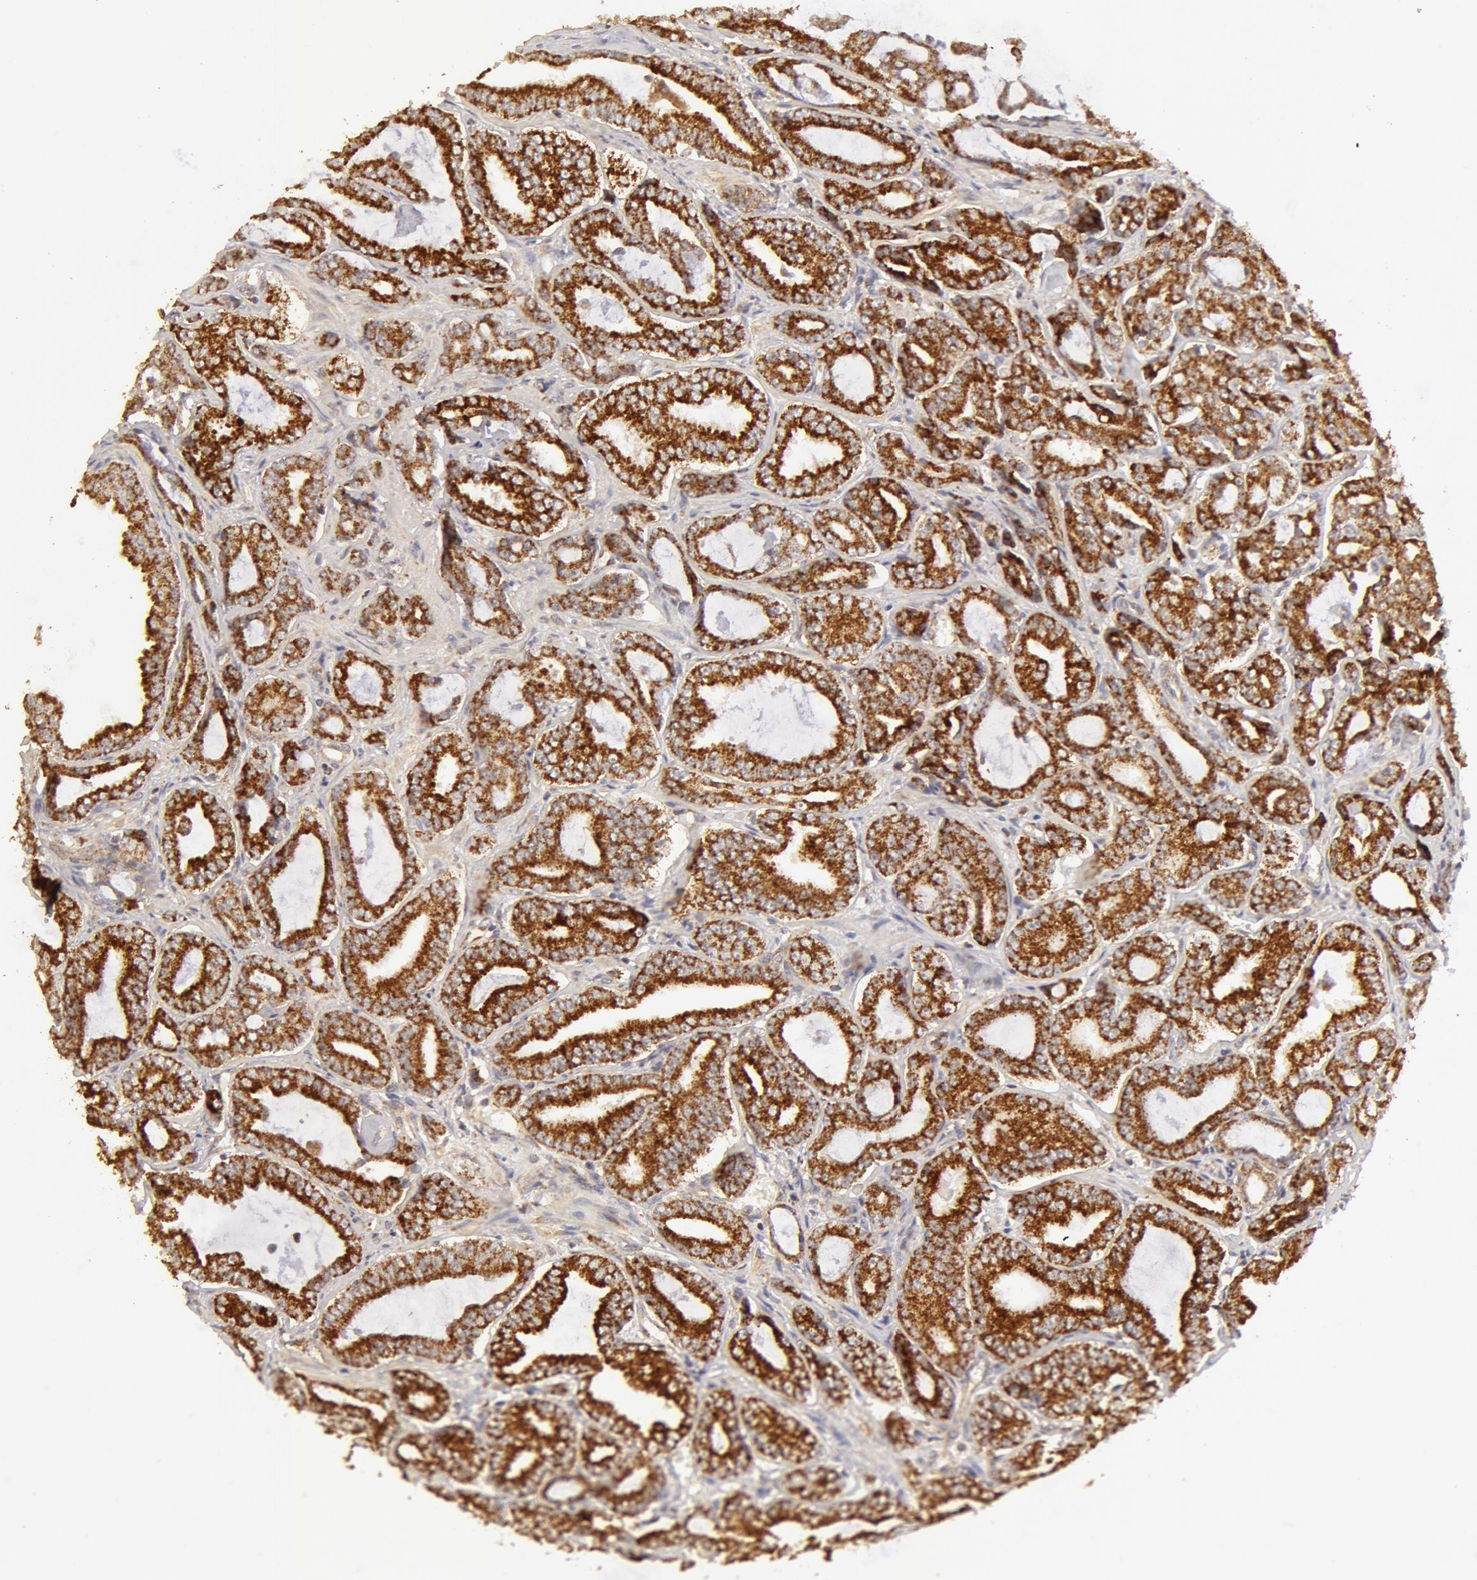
{"staining": {"intensity": "moderate", "quantity": "25%-75%", "location": "cytoplasmic/membranous"}, "tissue": "prostate cancer", "cell_type": "Tumor cells", "image_type": "cancer", "snomed": [{"axis": "morphology", "description": "Adenocarcinoma, Low grade"}, {"axis": "topography", "description": "Prostate"}], "caption": "Prostate low-grade adenocarcinoma tissue displays moderate cytoplasmic/membranous expression in about 25%-75% of tumor cells", "gene": "ADPRH", "patient": {"sex": "male", "age": 65}}